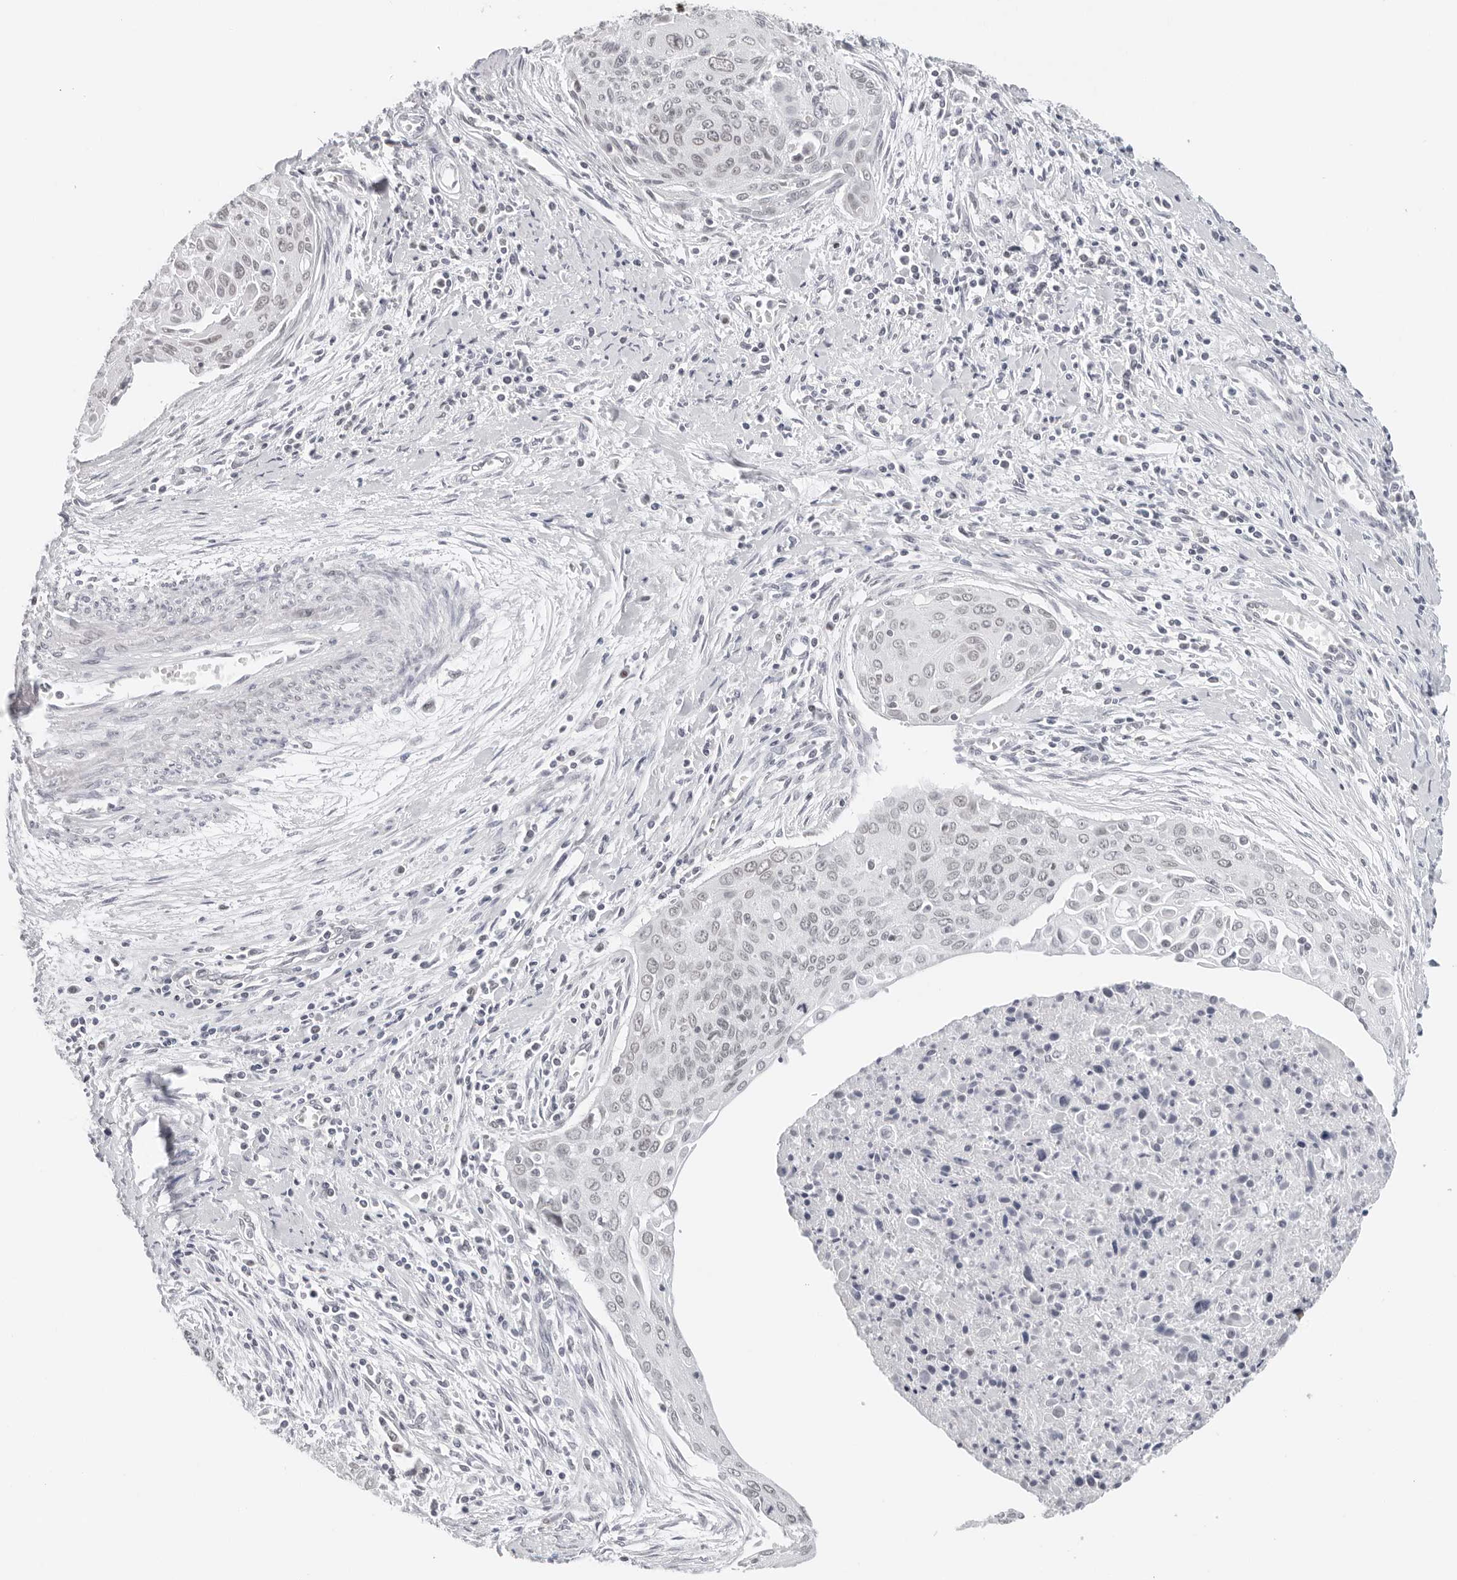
{"staining": {"intensity": "negative", "quantity": "none", "location": "none"}, "tissue": "cervical cancer", "cell_type": "Tumor cells", "image_type": "cancer", "snomed": [{"axis": "morphology", "description": "Squamous cell carcinoma, NOS"}, {"axis": "topography", "description": "Cervix"}], "caption": "High magnification brightfield microscopy of cervical squamous cell carcinoma stained with DAB (3,3'-diaminobenzidine) (brown) and counterstained with hematoxylin (blue): tumor cells show no significant expression.", "gene": "FLG2", "patient": {"sex": "female", "age": 55}}